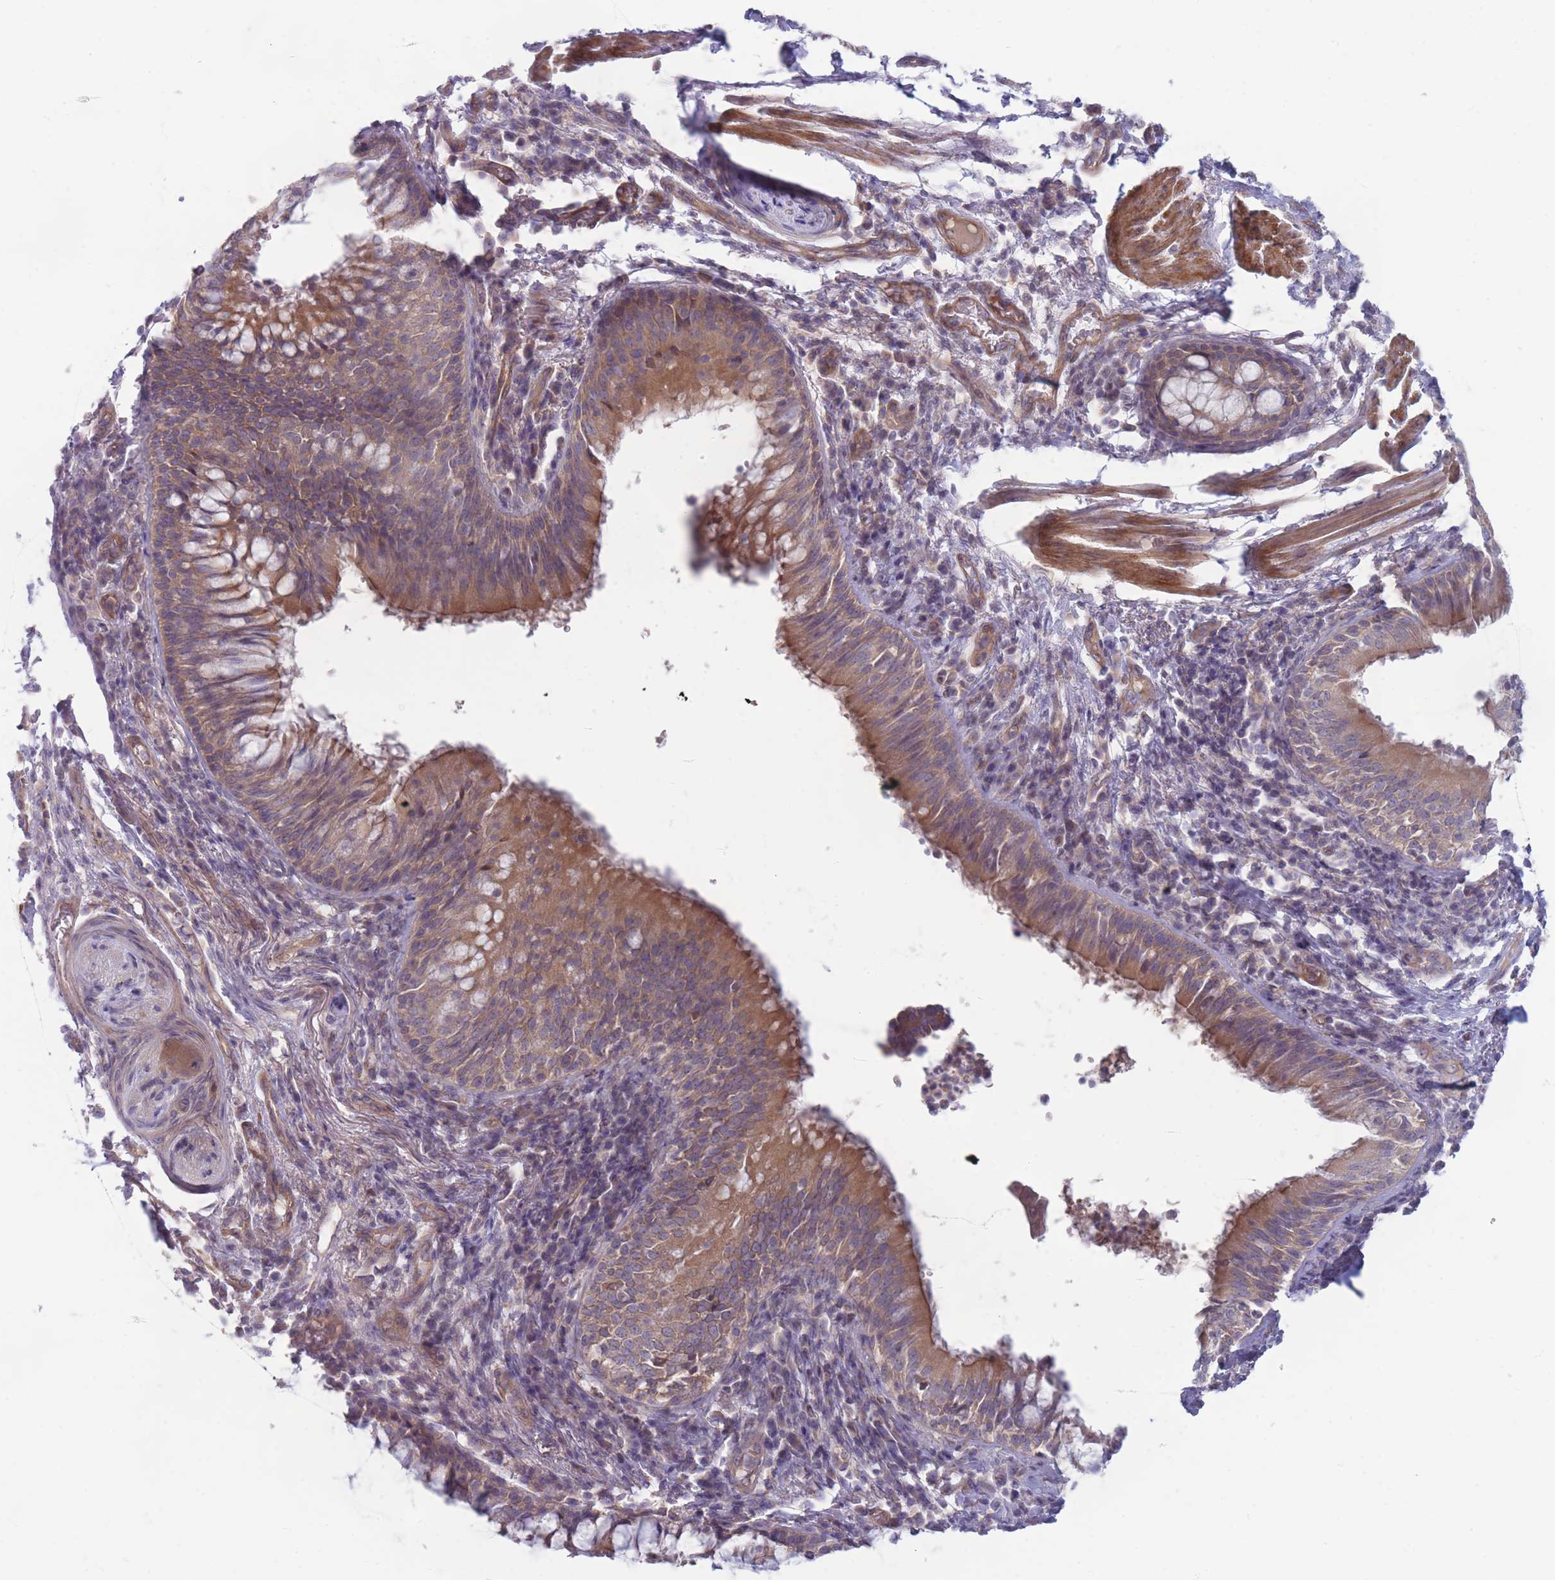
{"staining": {"intensity": "negative", "quantity": "none", "location": "none"}, "tissue": "adipose tissue", "cell_type": "Adipocytes", "image_type": "normal", "snomed": [{"axis": "morphology", "description": "Normal tissue, NOS"}, {"axis": "topography", "description": "Cartilage tissue"}, {"axis": "topography", "description": "Bronchus"}], "caption": "A photomicrograph of adipose tissue stained for a protein reveals no brown staining in adipocytes. (DAB immunohistochemistry, high magnification).", "gene": "PNPLA5", "patient": {"sex": "male", "age": 56}}